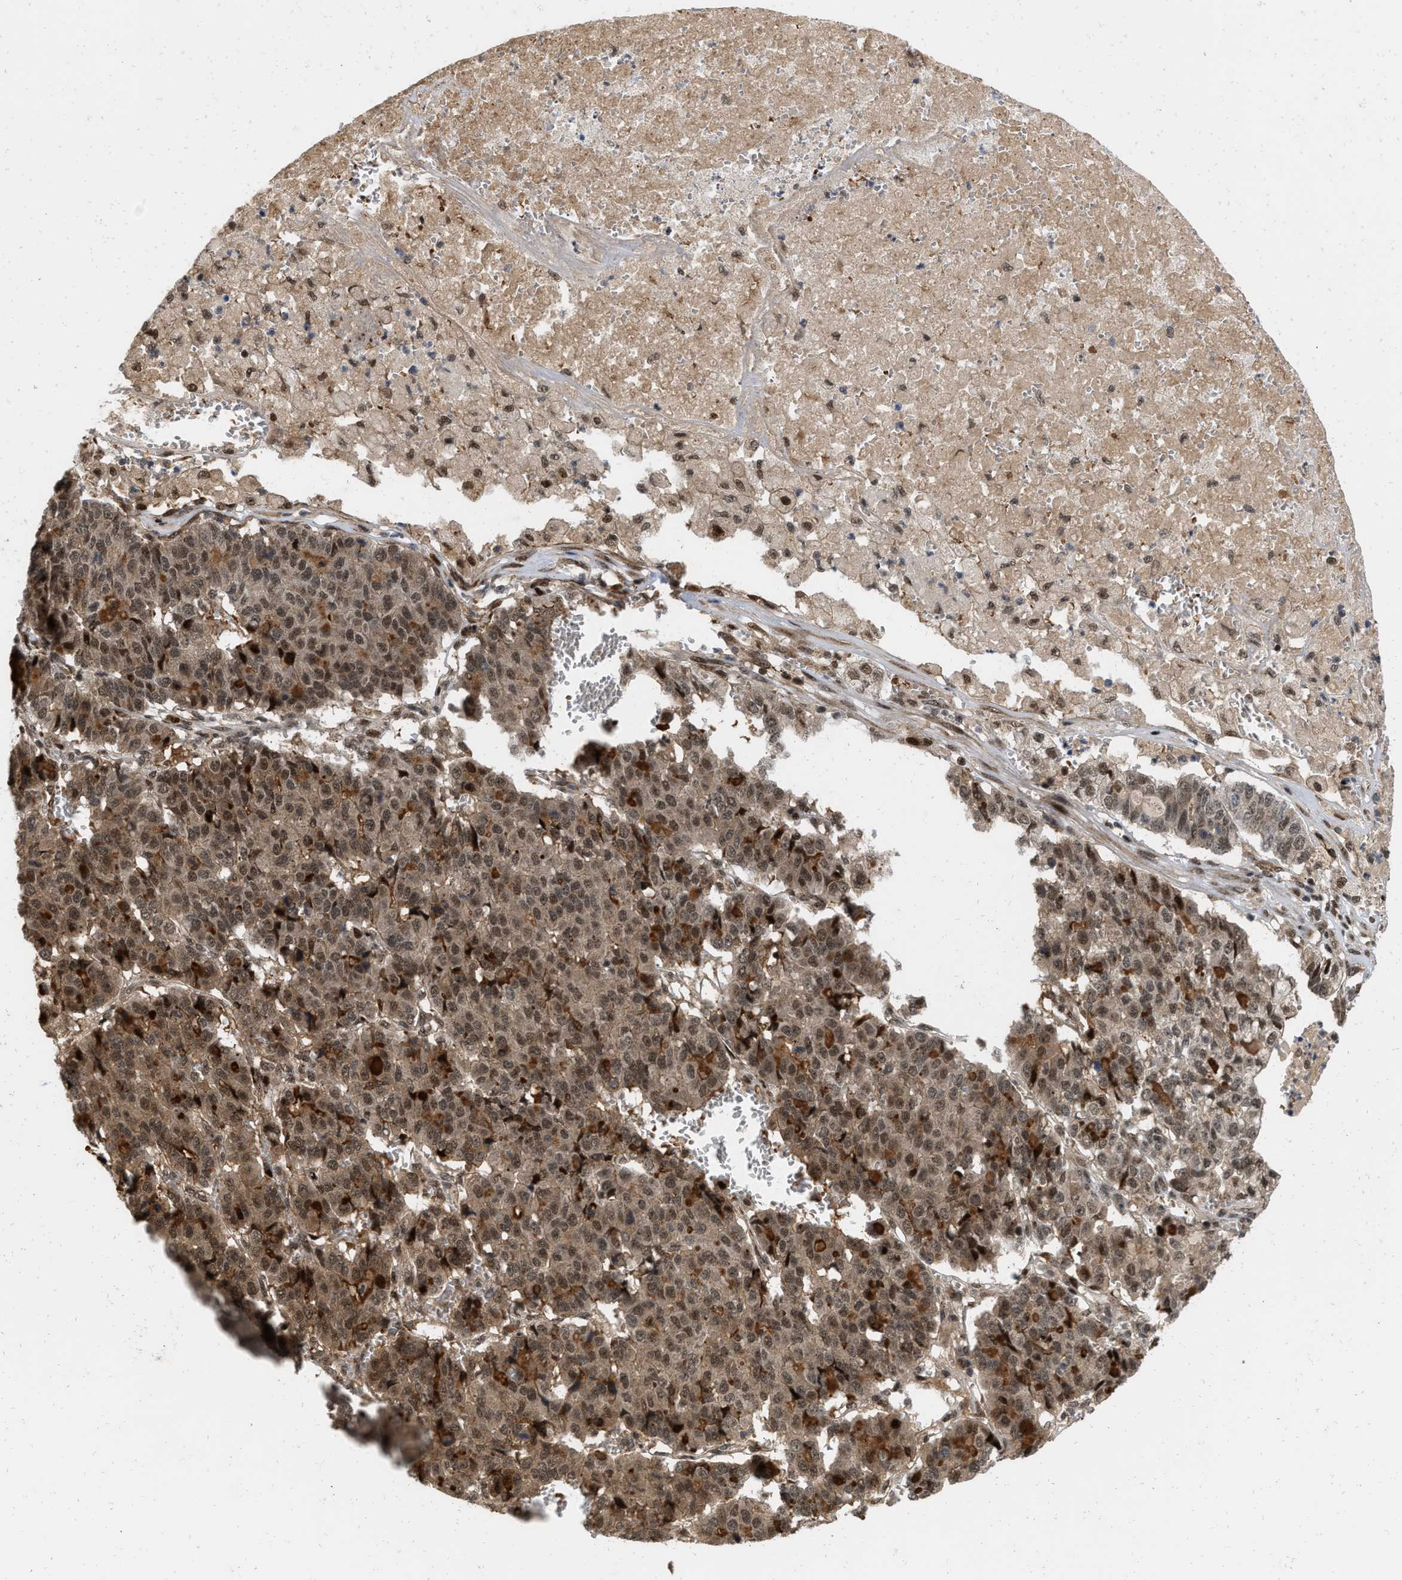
{"staining": {"intensity": "moderate", "quantity": ">75%", "location": "nuclear"}, "tissue": "pancreatic cancer", "cell_type": "Tumor cells", "image_type": "cancer", "snomed": [{"axis": "morphology", "description": "Adenocarcinoma, NOS"}, {"axis": "topography", "description": "Pancreas"}], "caption": "Human pancreatic adenocarcinoma stained for a protein (brown) shows moderate nuclear positive staining in approximately >75% of tumor cells.", "gene": "ANKRD11", "patient": {"sex": "male", "age": 50}}